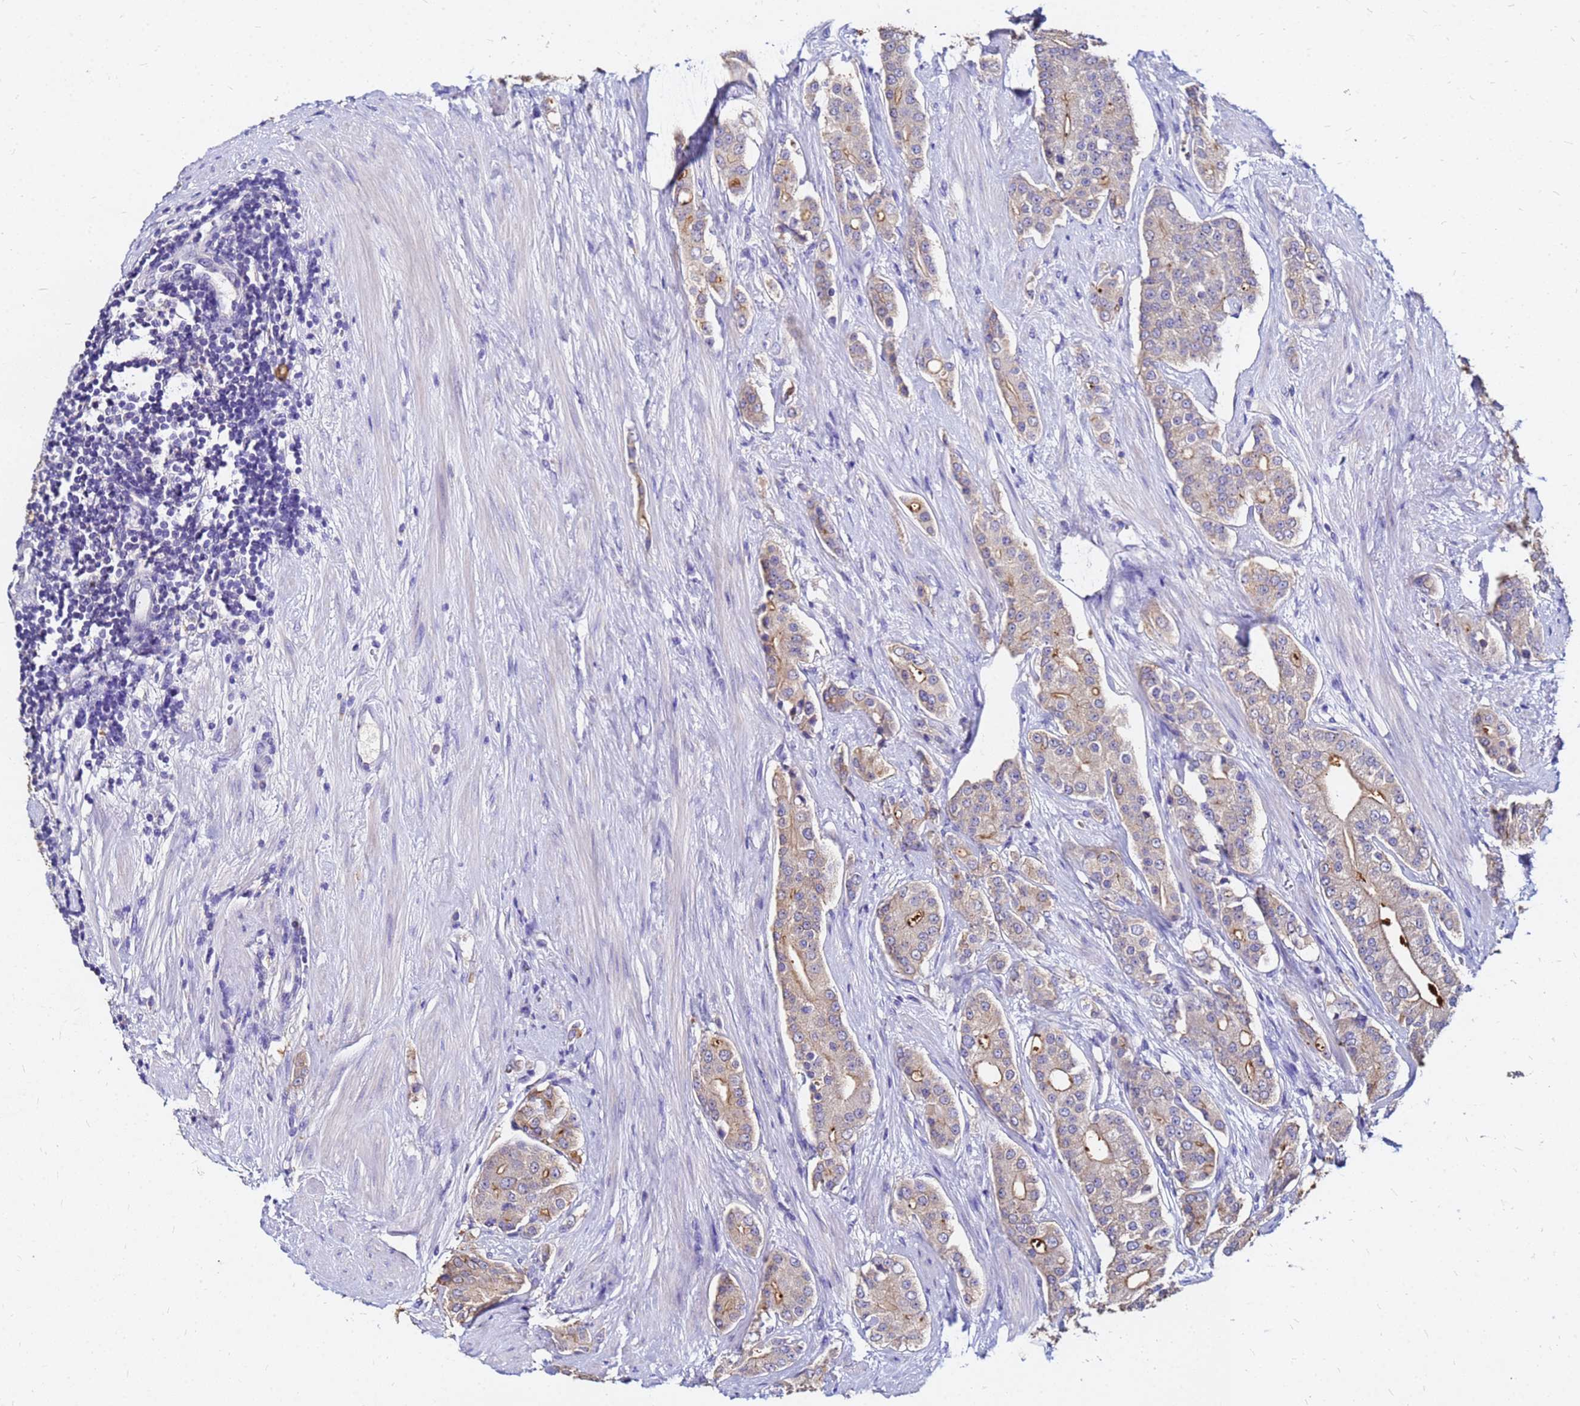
{"staining": {"intensity": "moderate", "quantity": "<25%", "location": "cytoplasmic/membranous"}, "tissue": "prostate cancer", "cell_type": "Tumor cells", "image_type": "cancer", "snomed": [{"axis": "morphology", "description": "Adenocarcinoma, High grade"}, {"axis": "topography", "description": "Prostate"}], "caption": "The histopathology image exhibits a brown stain indicating the presence of a protein in the cytoplasmic/membranous of tumor cells in prostate high-grade adenocarcinoma.", "gene": "FAM183A", "patient": {"sex": "male", "age": 71}}